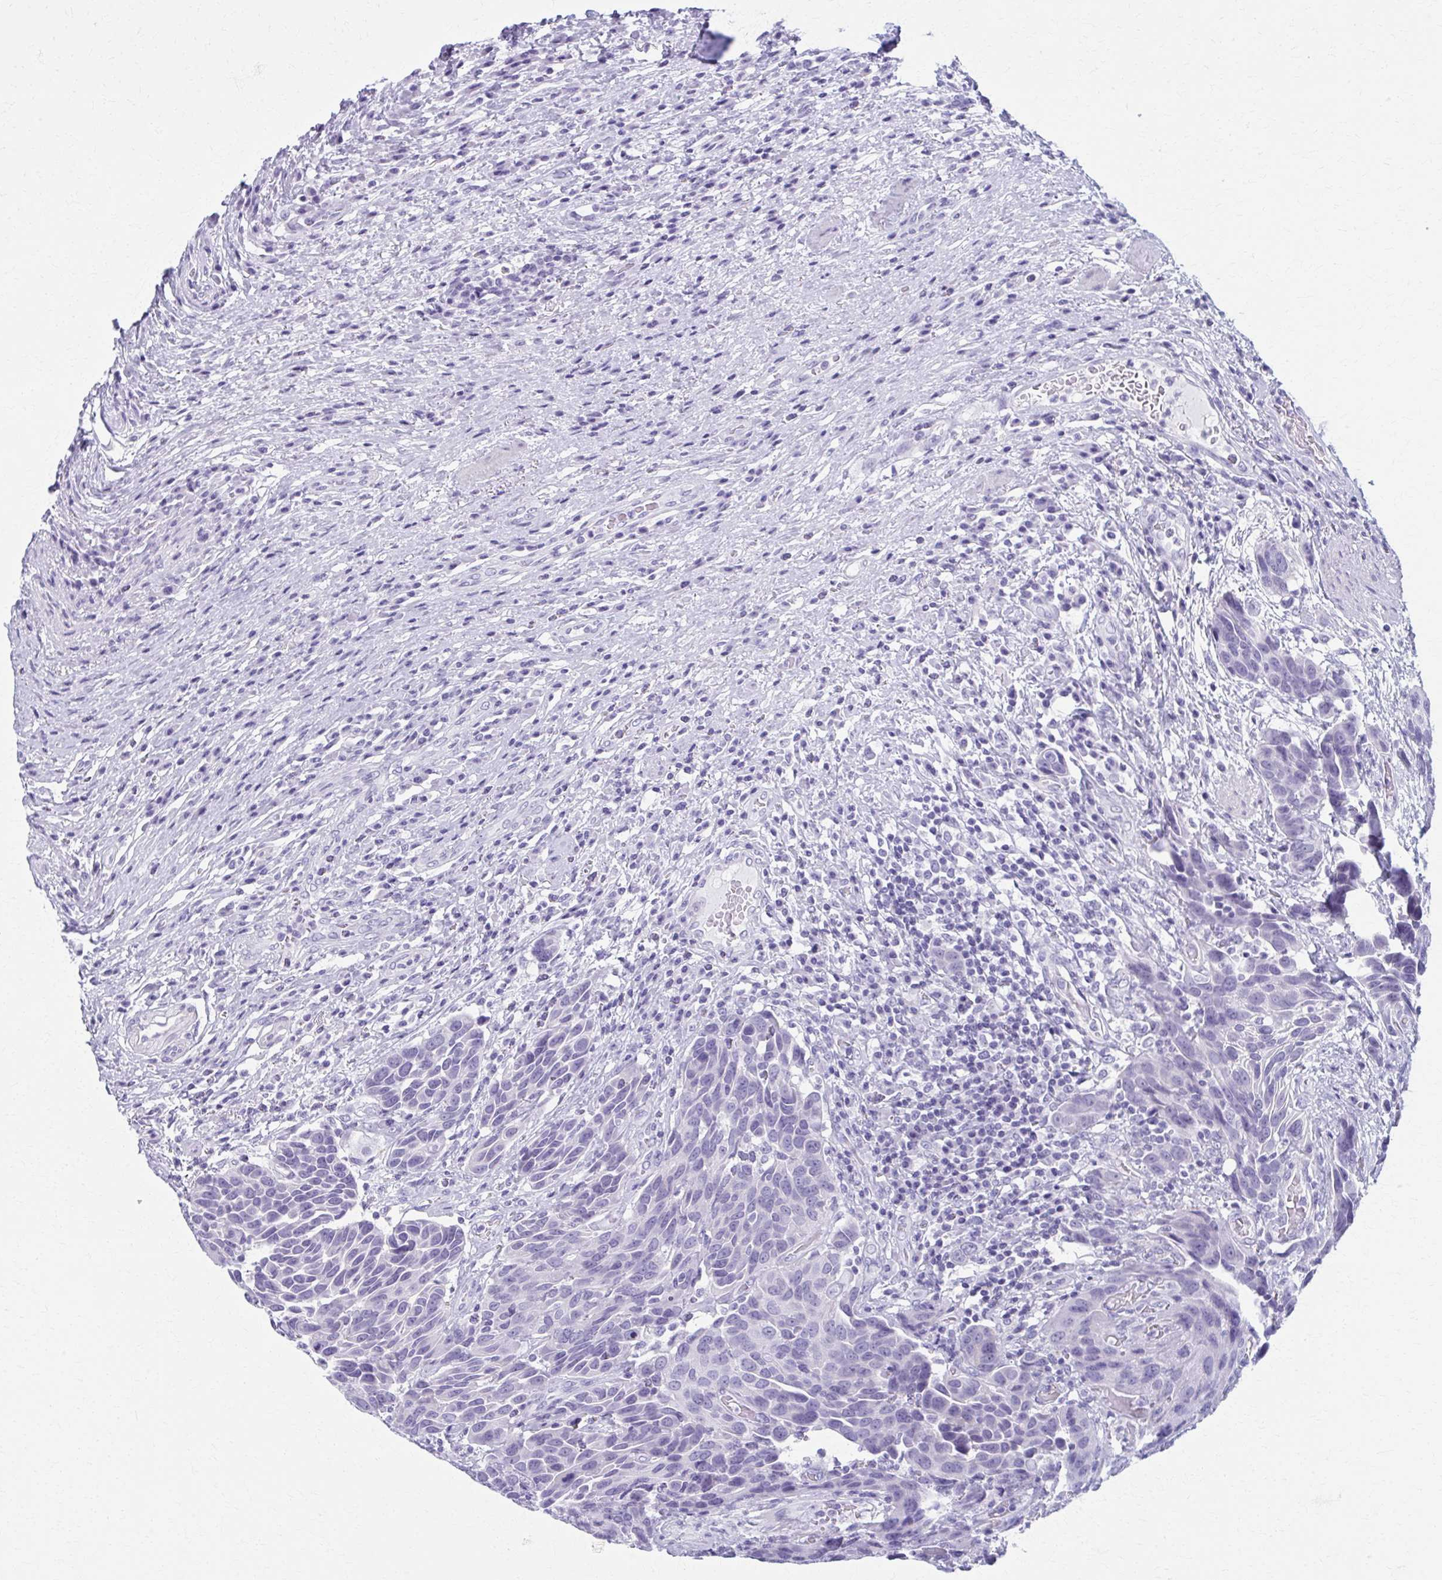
{"staining": {"intensity": "negative", "quantity": "none", "location": "none"}, "tissue": "urothelial cancer", "cell_type": "Tumor cells", "image_type": "cancer", "snomed": [{"axis": "morphology", "description": "Urothelial carcinoma, High grade"}, {"axis": "topography", "description": "Urinary bladder"}], "caption": "Urothelial cancer was stained to show a protein in brown. There is no significant expression in tumor cells.", "gene": "MPLKIP", "patient": {"sex": "female", "age": 70}}